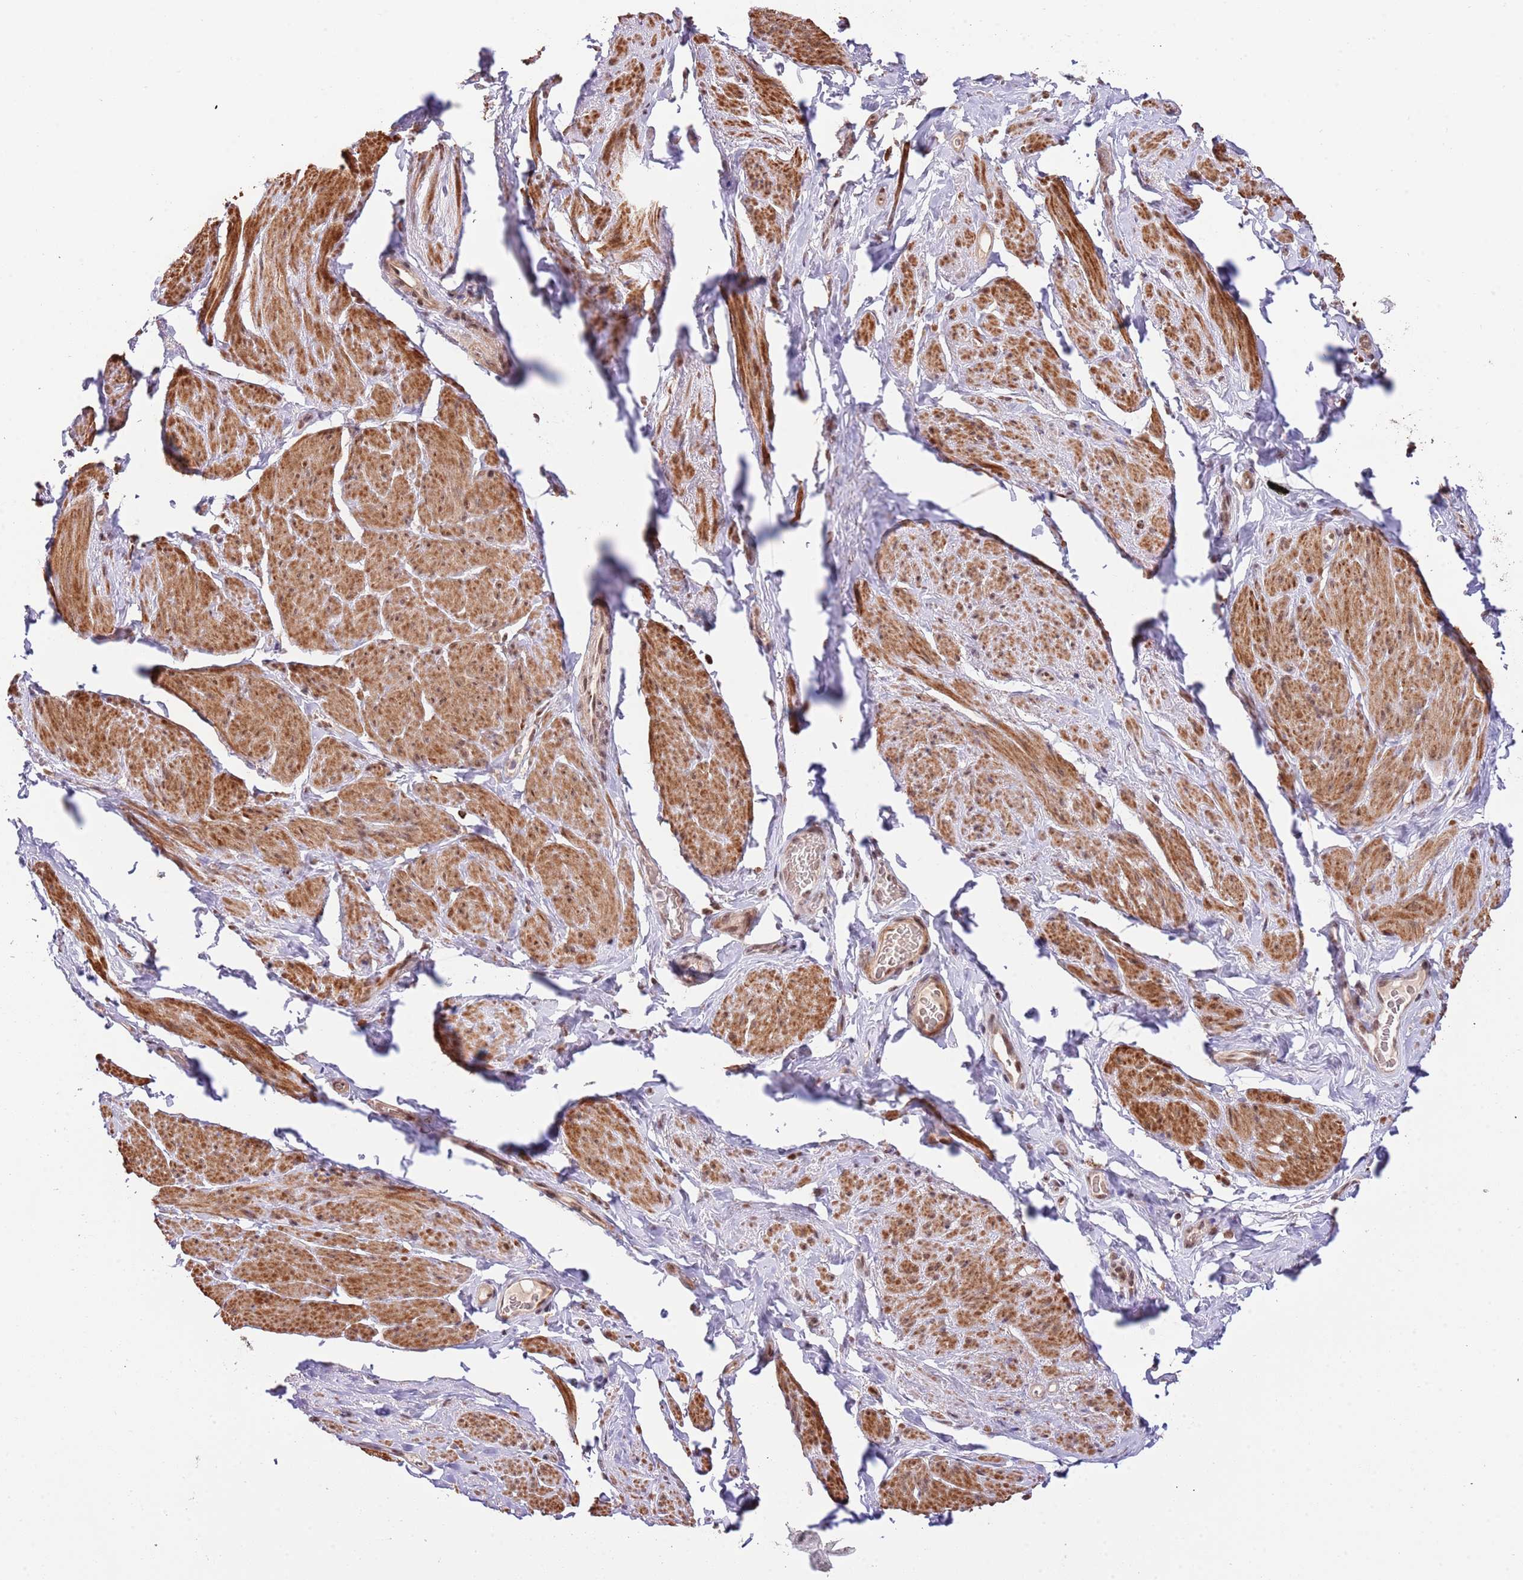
{"staining": {"intensity": "moderate", "quantity": "25%-75%", "location": "cytoplasmic/membranous,nuclear"}, "tissue": "smooth muscle", "cell_type": "Smooth muscle cells", "image_type": "normal", "snomed": [{"axis": "morphology", "description": "Normal tissue, NOS"}, {"axis": "topography", "description": "Smooth muscle"}, {"axis": "topography", "description": "Peripheral nerve tissue"}], "caption": "Immunohistochemistry (IHC) image of normal human smooth muscle stained for a protein (brown), which displays medium levels of moderate cytoplasmic/membranous,nuclear expression in approximately 25%-75% of smooth muscle cells.", "gene": "RIF1", "patient": {"sex": "male", "age": 69}}